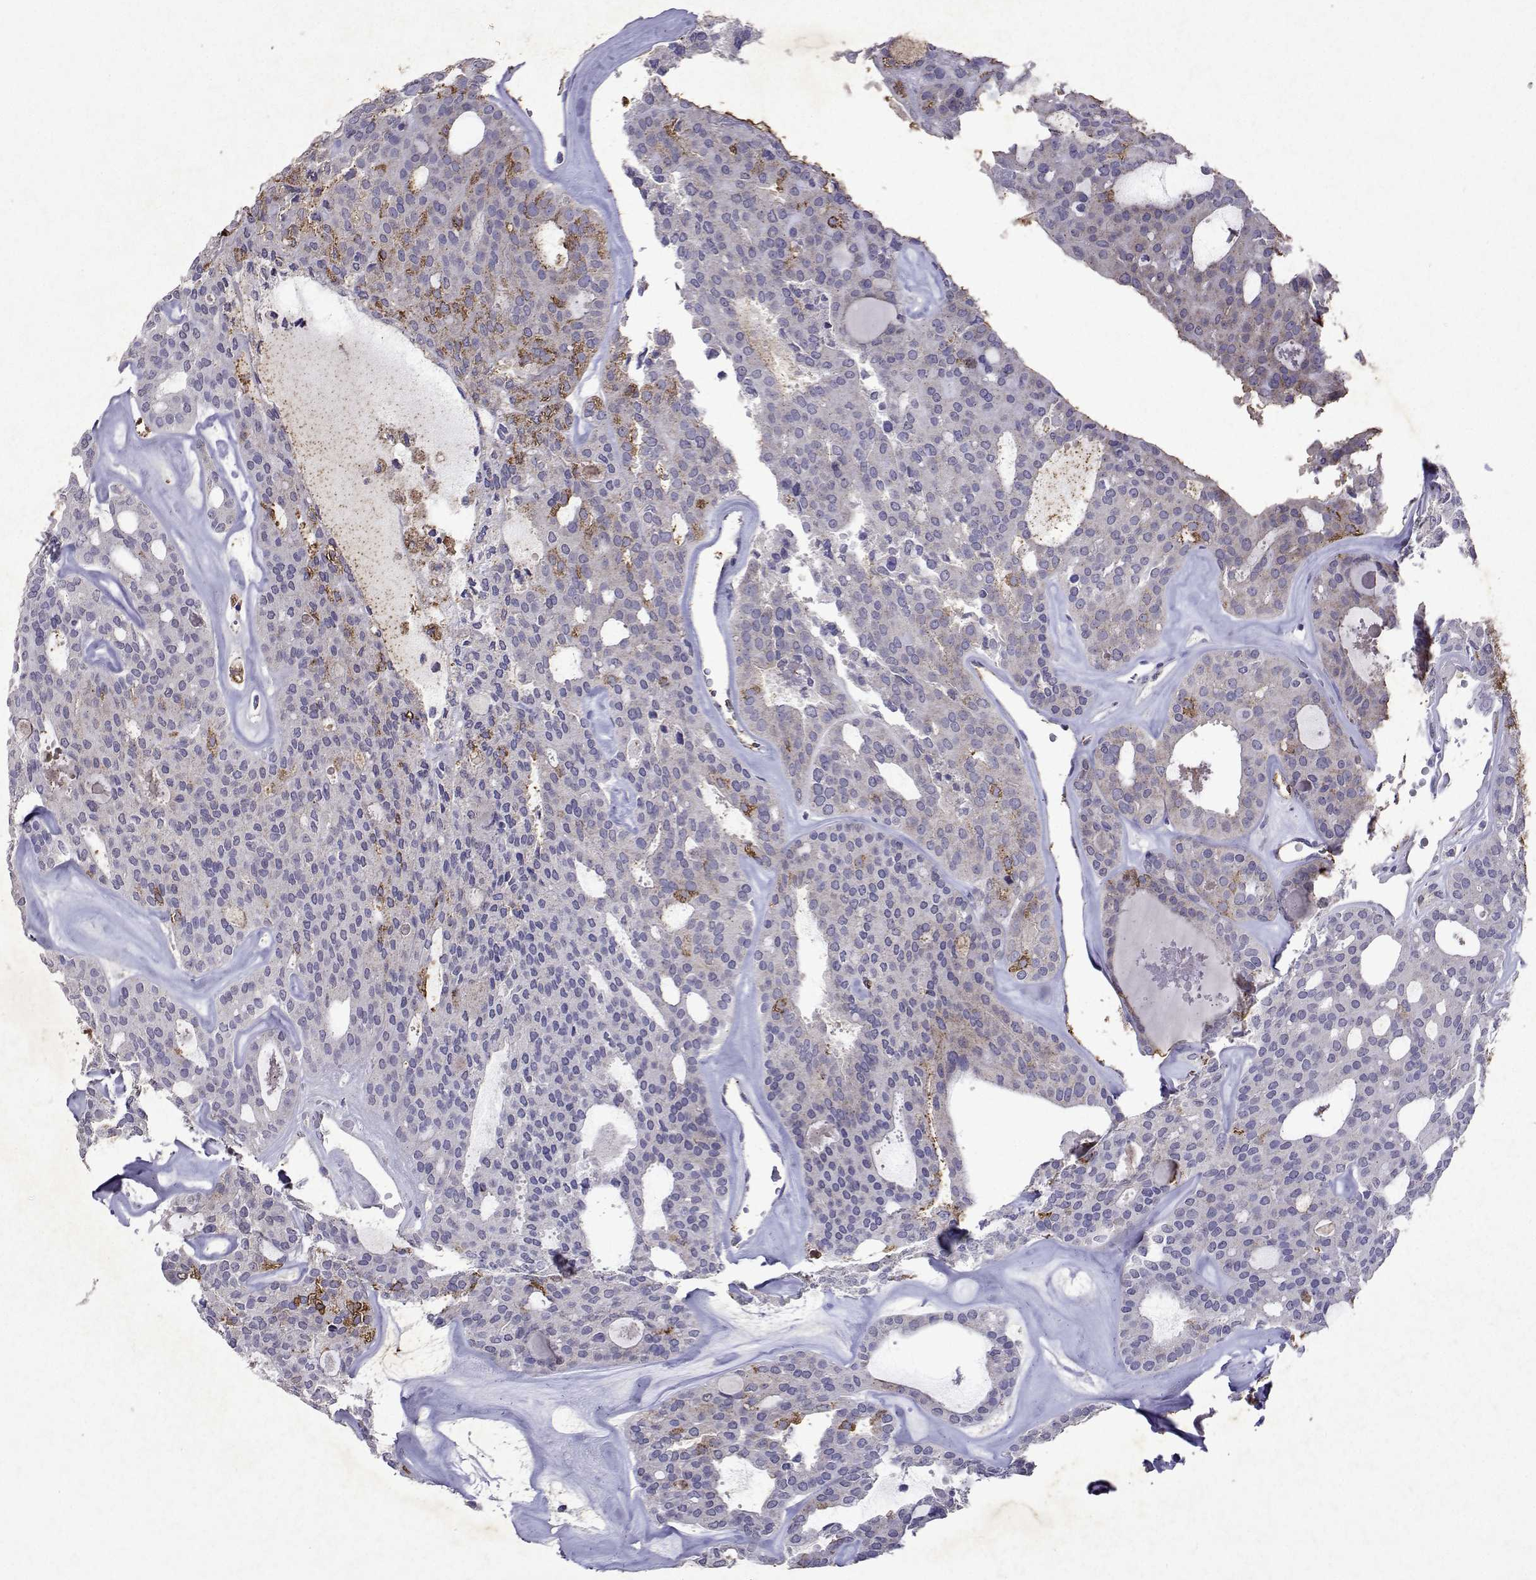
{"staining": {"intensity": "moderate", "quantity": "<25%", "location": "cytoplasmic/membranous"}, "tissue": "thyroid cancer", "cell_type": "Tumor cells", "image_type": "cancer", "snomed": [{"axis": "morphology", "description": "Follicular adenoma carcinoma, NOS"}, {"axis": "topography", "description": "Thyroid gland"}], "caption": "Thyroid cancer (follicular adenoma carcinoma) was stained to show a protein in brown. There is low levels of moderate cytoplasmic/membranous staining in approximately <25% of tumor cells.", "gene": "DUSP28", "patient": {"sex": "male", "age": 75}}